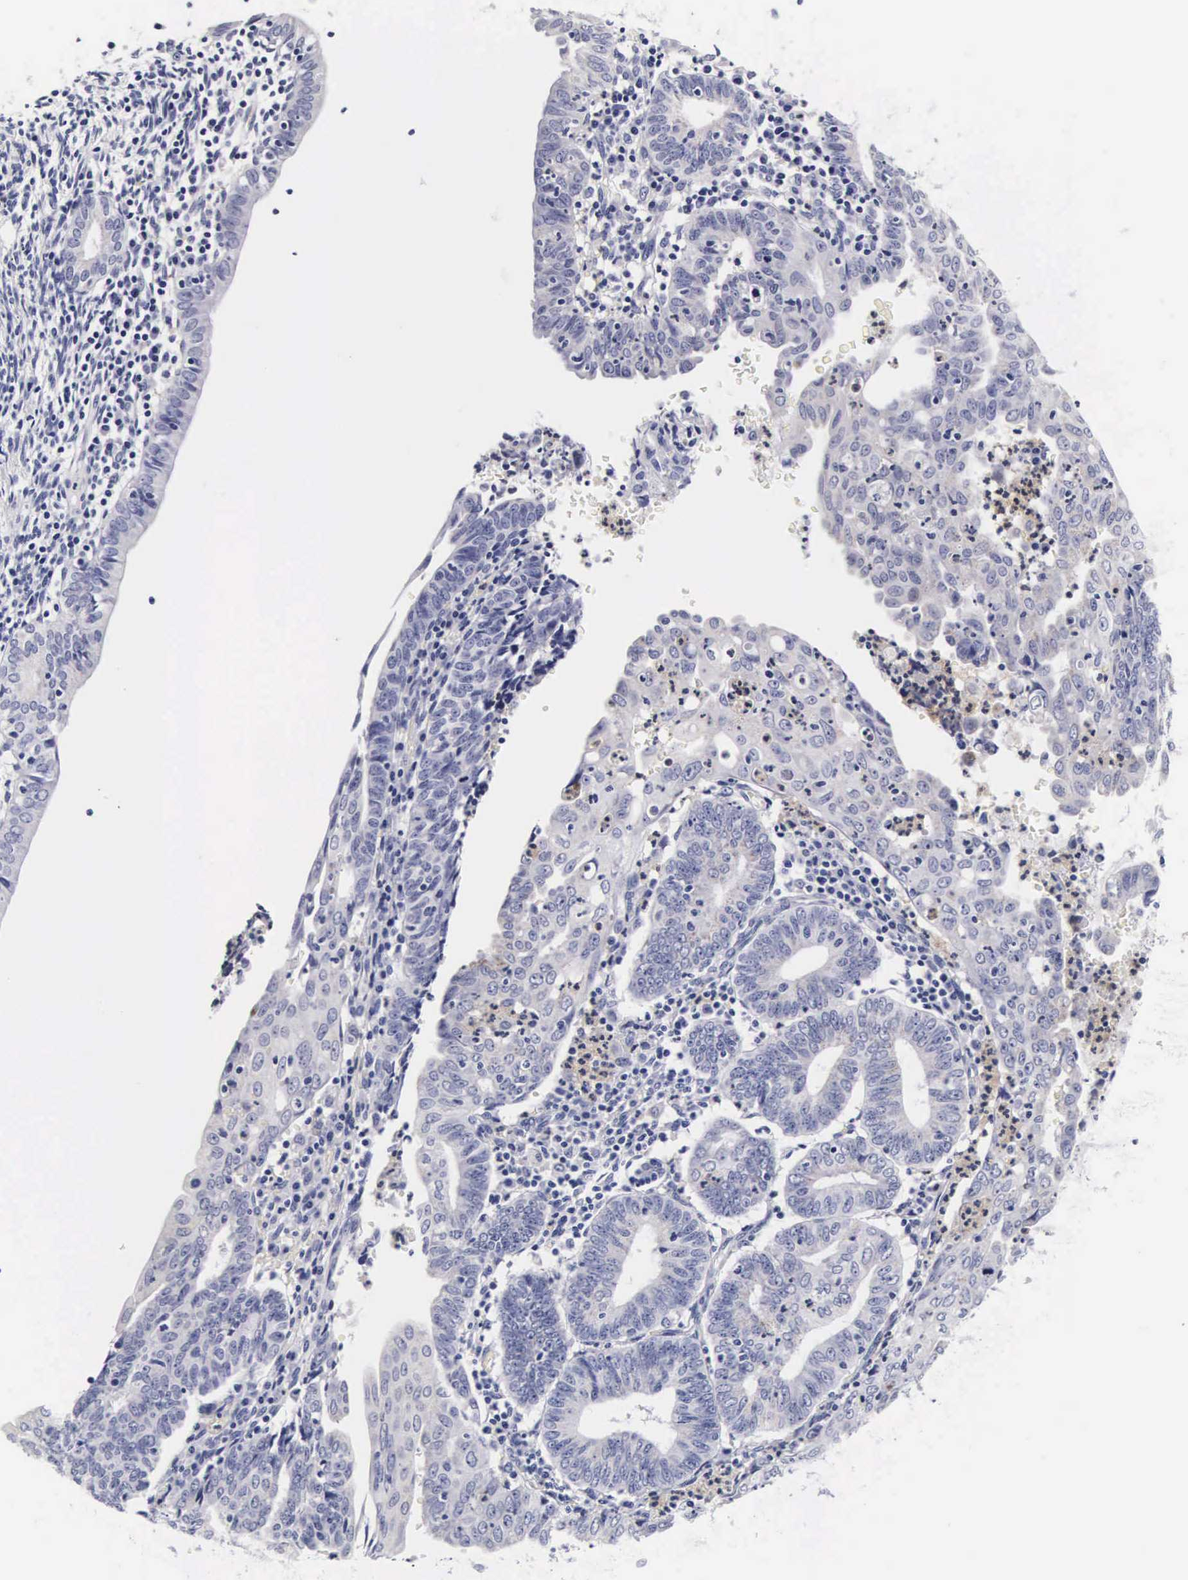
{"staining": {"intensity": "negative", "quantity": "none", "location": "none"}, "tissue": "endometrial cancer", "cell_type": "Tumor cells", "image_type": "cancer", "snomed": [{"axis": "morphology", "description": "Adenocarcinoma, NOS"}, {"axis": "topography", "description": "Endometrium"}], "caption": "Protein analysis of endometrial cancer reveals no significant expression in tumor cells.", "gene": "RNASE6", "patient": {"sex": "female", "age": 60}}